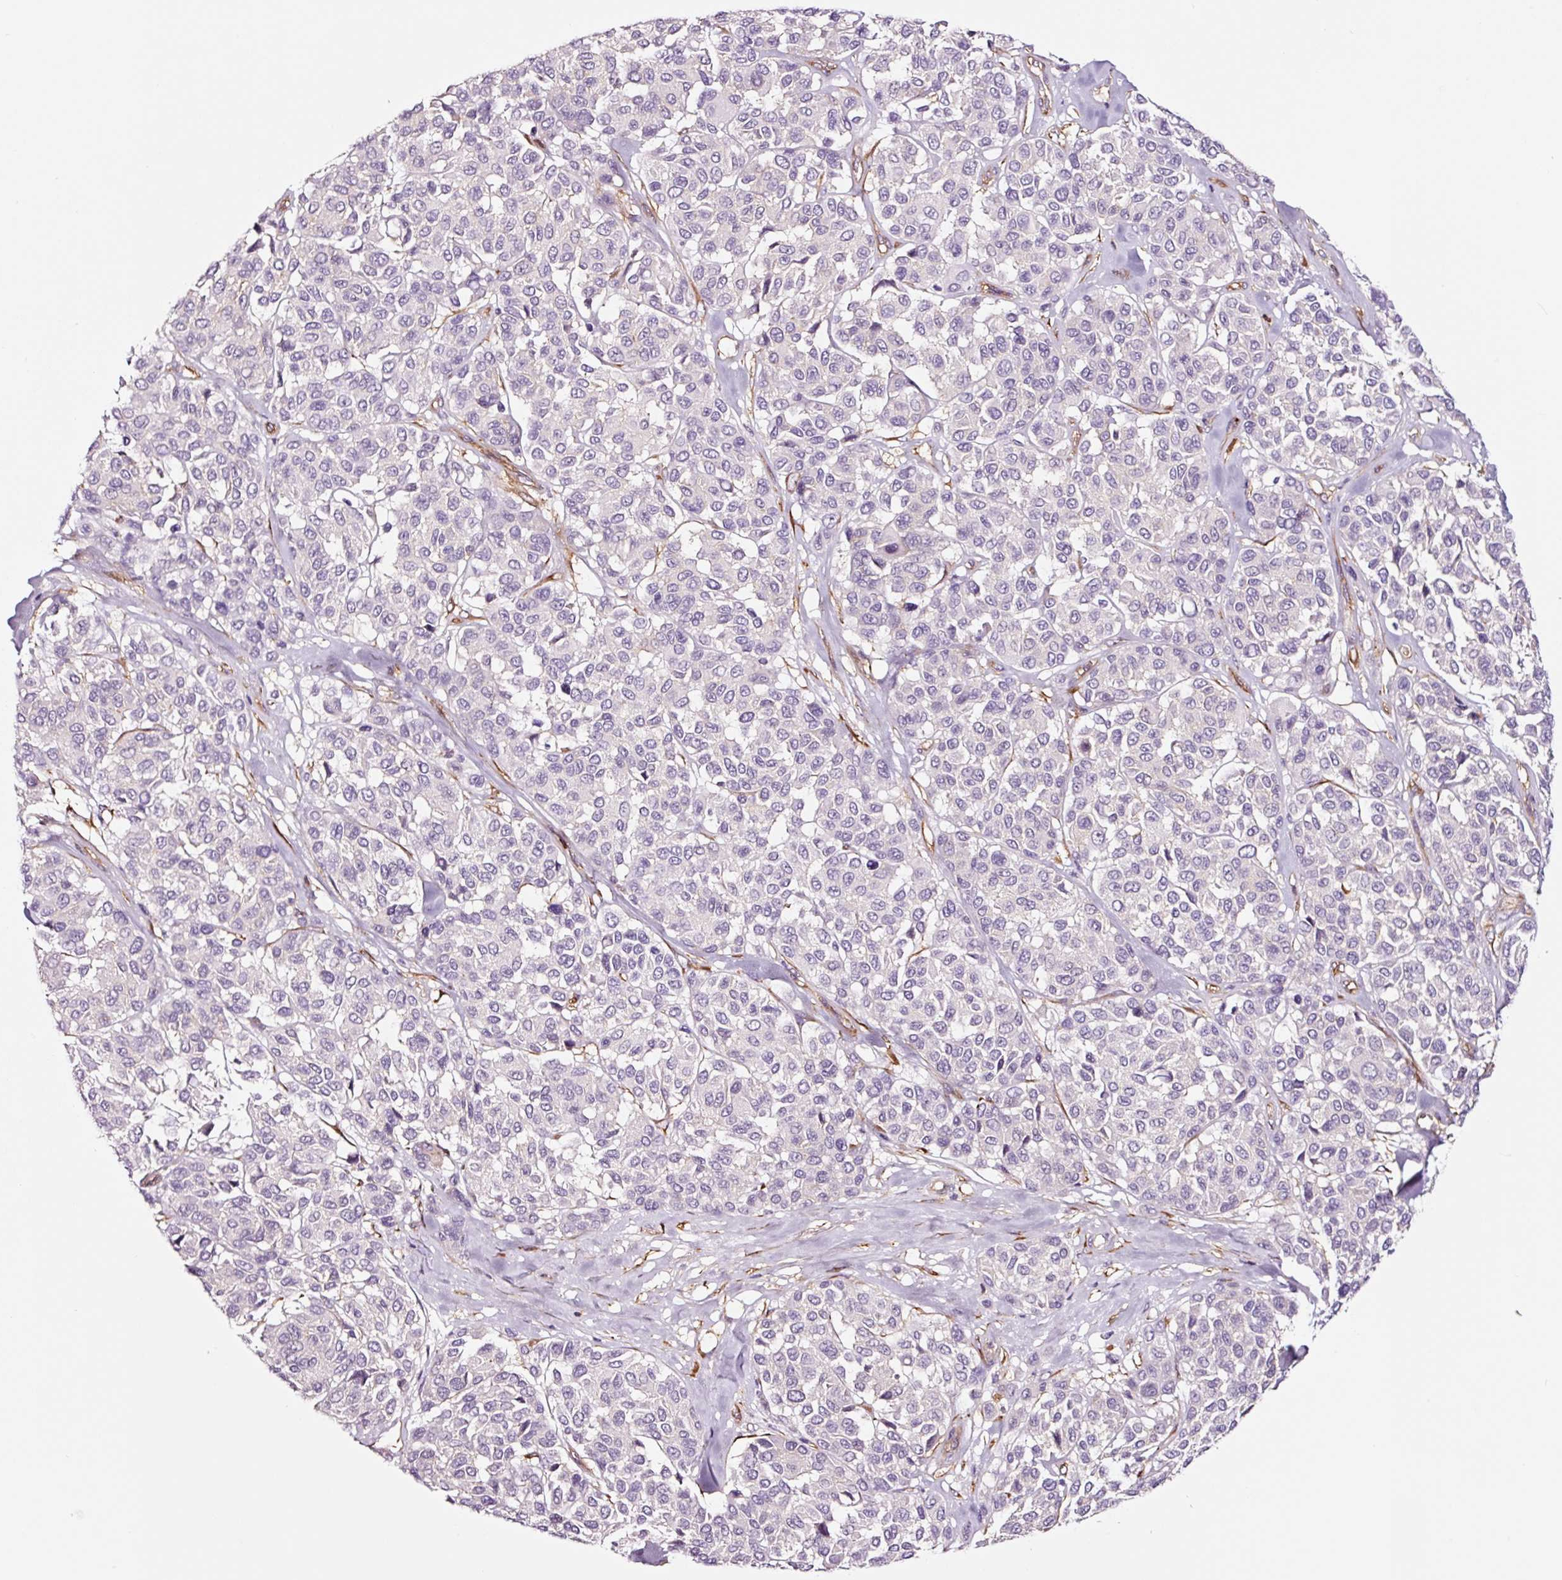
{"staining": {"intensity": "negative", "quantity": "none", "location": "none"}, "tissue": "melanoma", "cell_type": "Tumor cells", "image_type": "cancer", "snomed": [{"axis": "morphology", "description": "Malignant melanoma, NOS"}, {"axis": "topography", "description": "Skin"}], "caption": "Melanoma stained for a protein using immunohistochemistry (IHC) displays no positivity tumor cells.", "gene": "ADD3", "patient": {"sex": "female", "age": 66}}